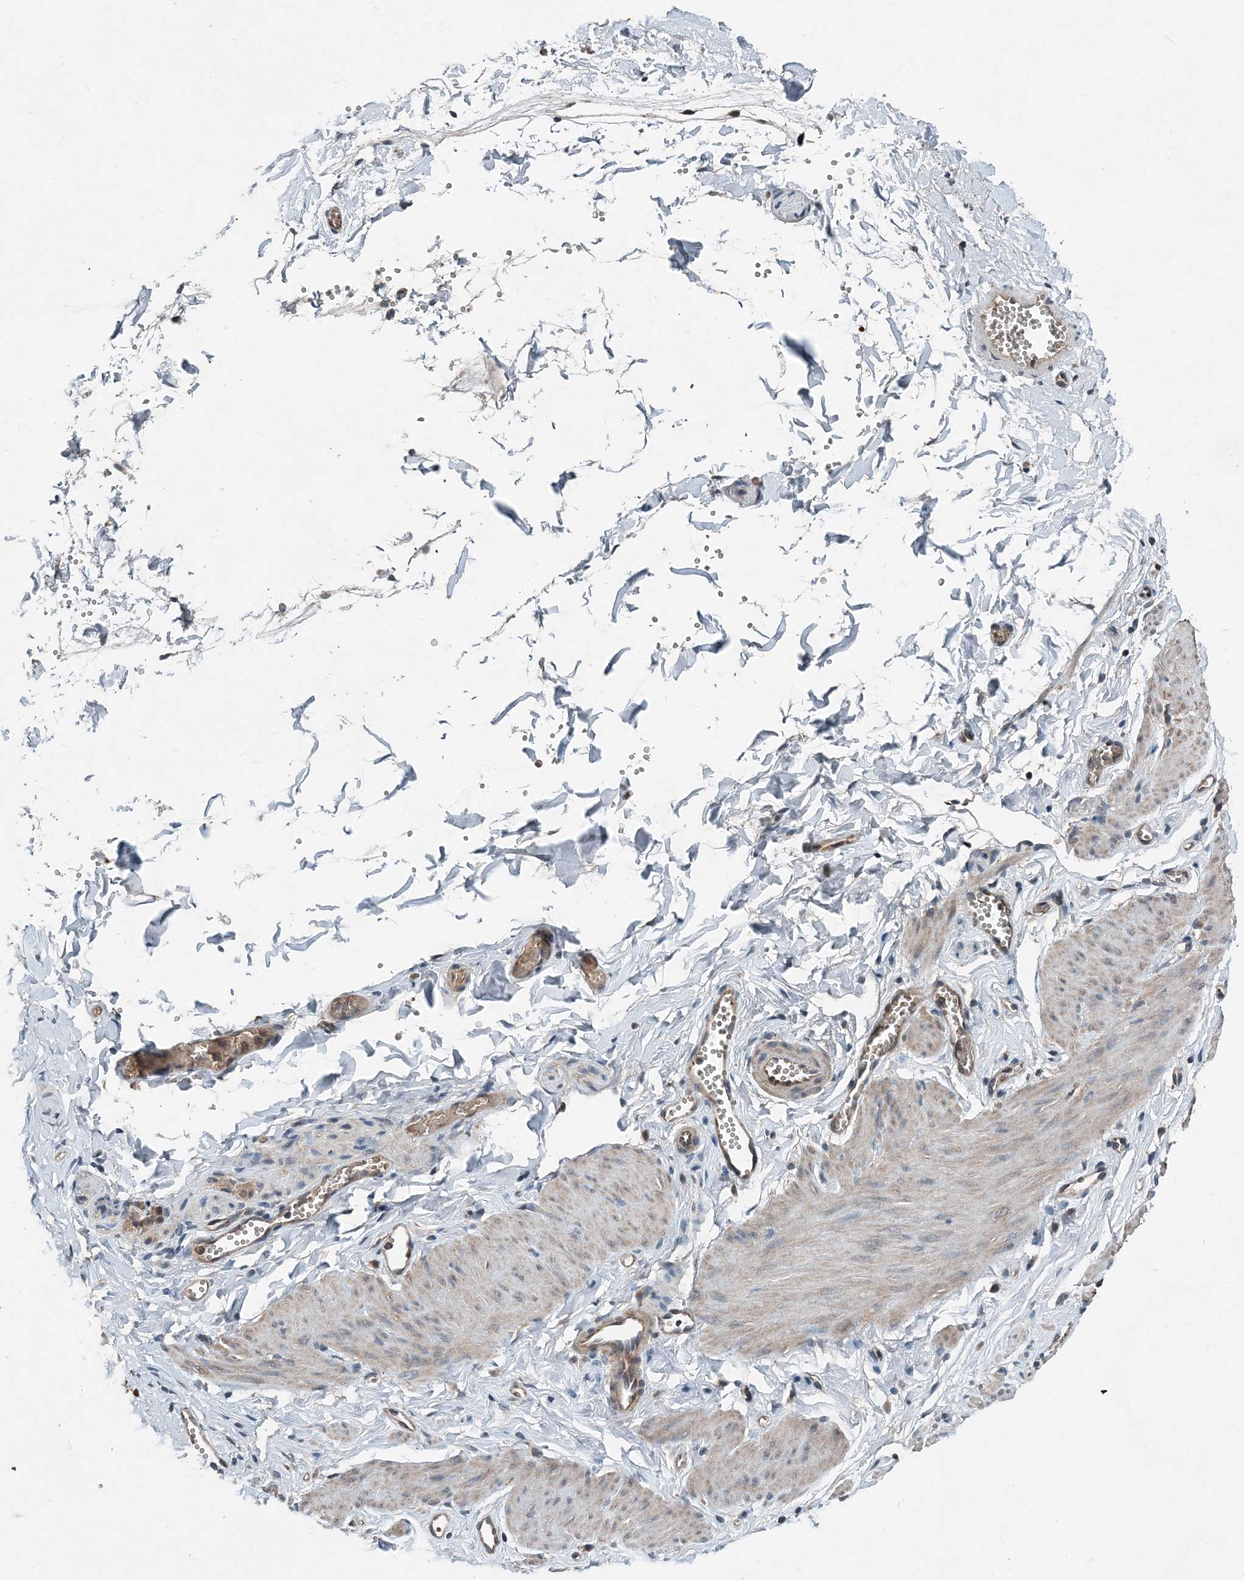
{"staining": {"intensity": "negative", "quantity": "none", "location": "none"}, "tissue": "adipose tissue", "cell_type": "Adipocytes", "image_type": "normal", "snomed": [{"axis": "morphology", "description": "Normal tissue, NOS"}, {"axis": "topography", "description": "Gallbladder"}, {"axis": "topography", "description": "Peripheral nerve tissue"}], "caption": "A micrograph of human adipose tissue is negative for staining in adipocytes. Nuclei are stained in blue.", "gene": "SMPD3", "patient": {"sex": "male", "age": 38}}